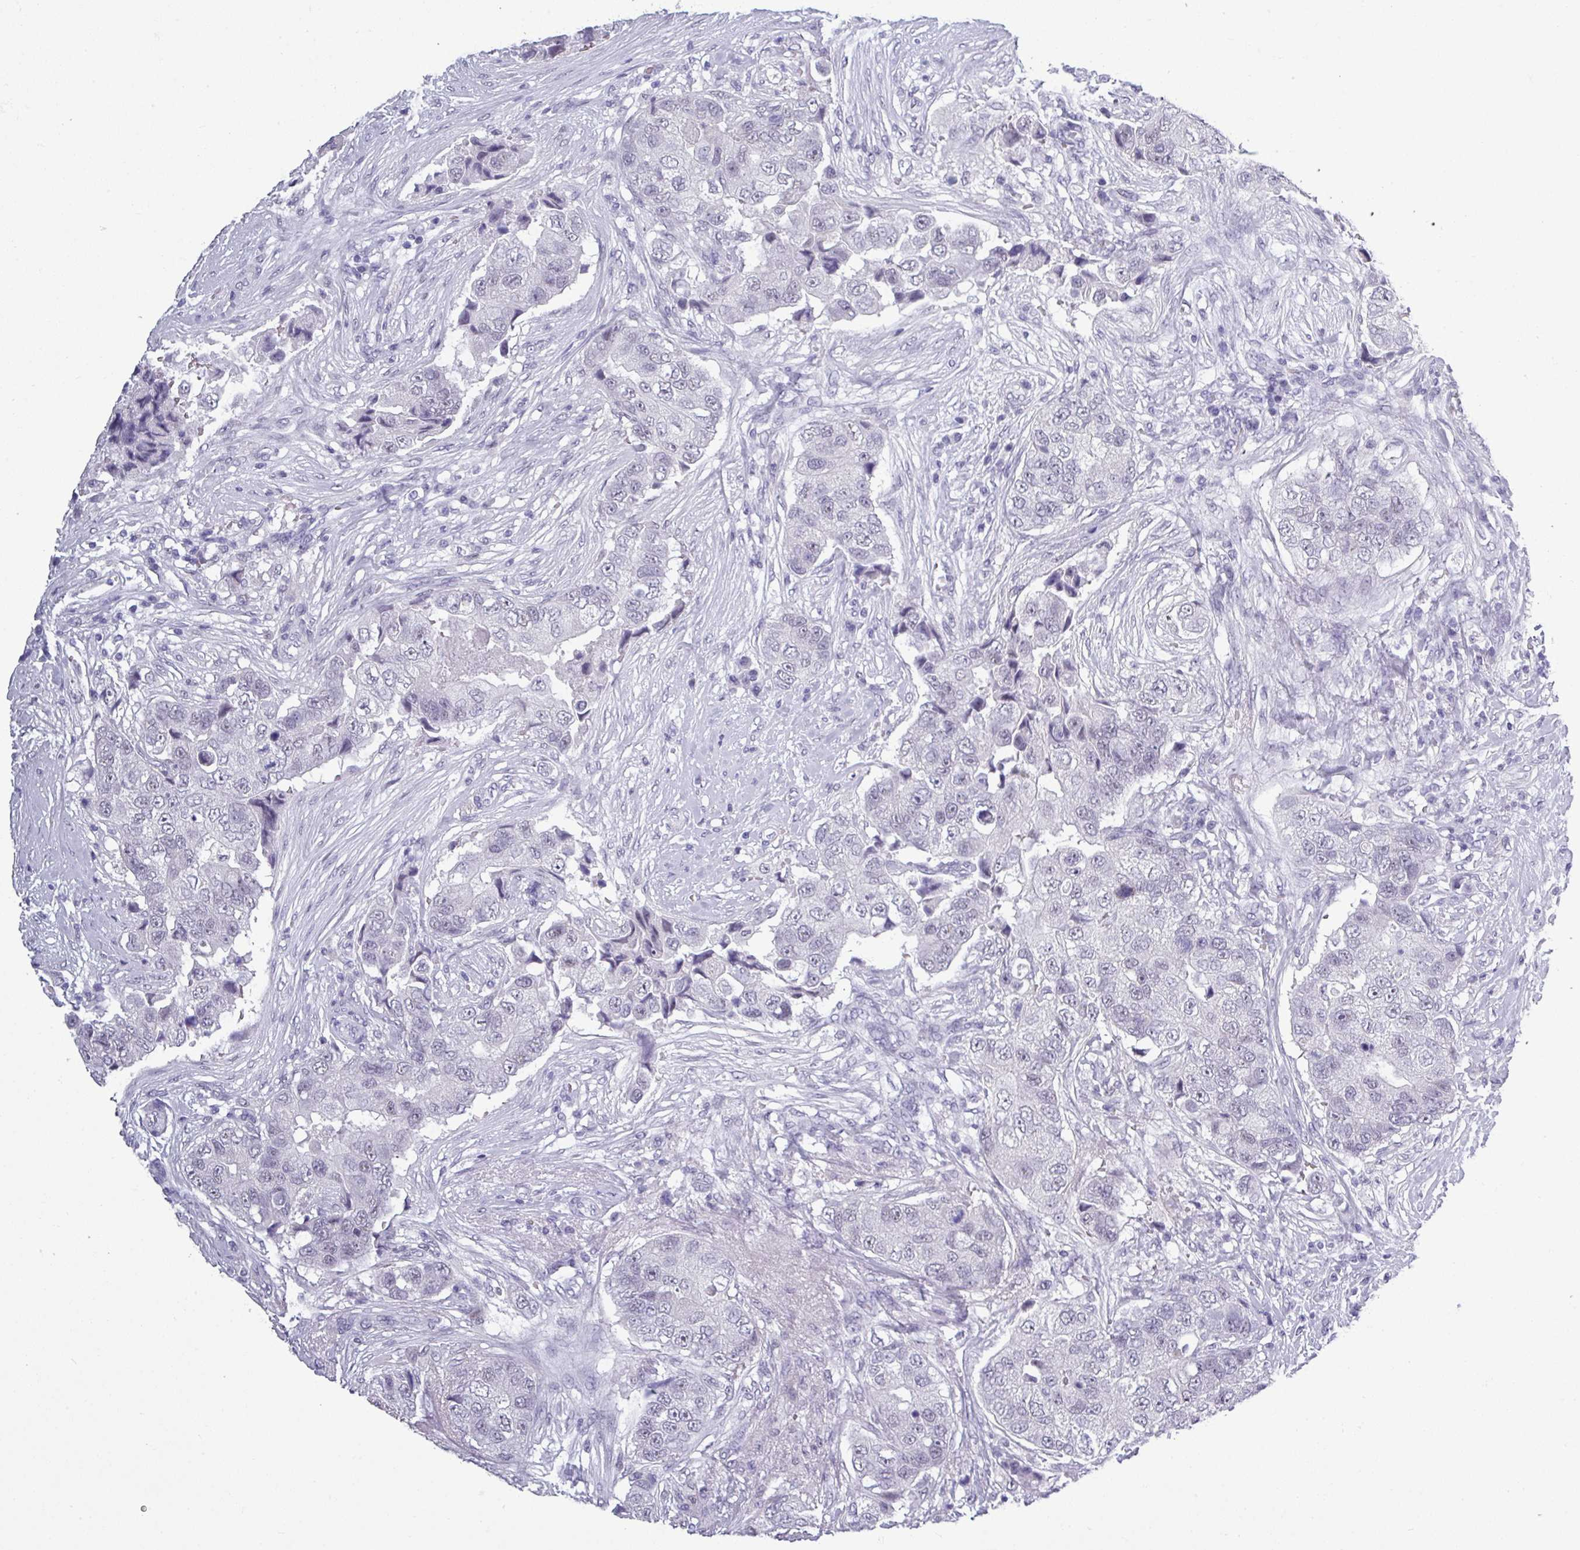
{"staining": {"intensity": "negative", "quantity": "none", "location": "none"}, "tissue": "breast cancer", "cell_type": "Tumor cells", "image_type": "cancer", "snomed": [{"axis": "morphology", "description": "Normal tissue, NOS"}, {"axis": "morphology", "description": "Duct carcinoma"}, {"axis": "topography", "description": "Breast"}], "caption": "Tumor cells show no significant protein staining in breast cancer (infiltrating ductal carcinoma). The staining was performed using DAB to visualize the protein expression in brown, while the nuclei were stained in blue with hematoxylin (Magnification: 20x).", "gene": "SRGAP1", "patient": {"sex": "female", "age": 62}}